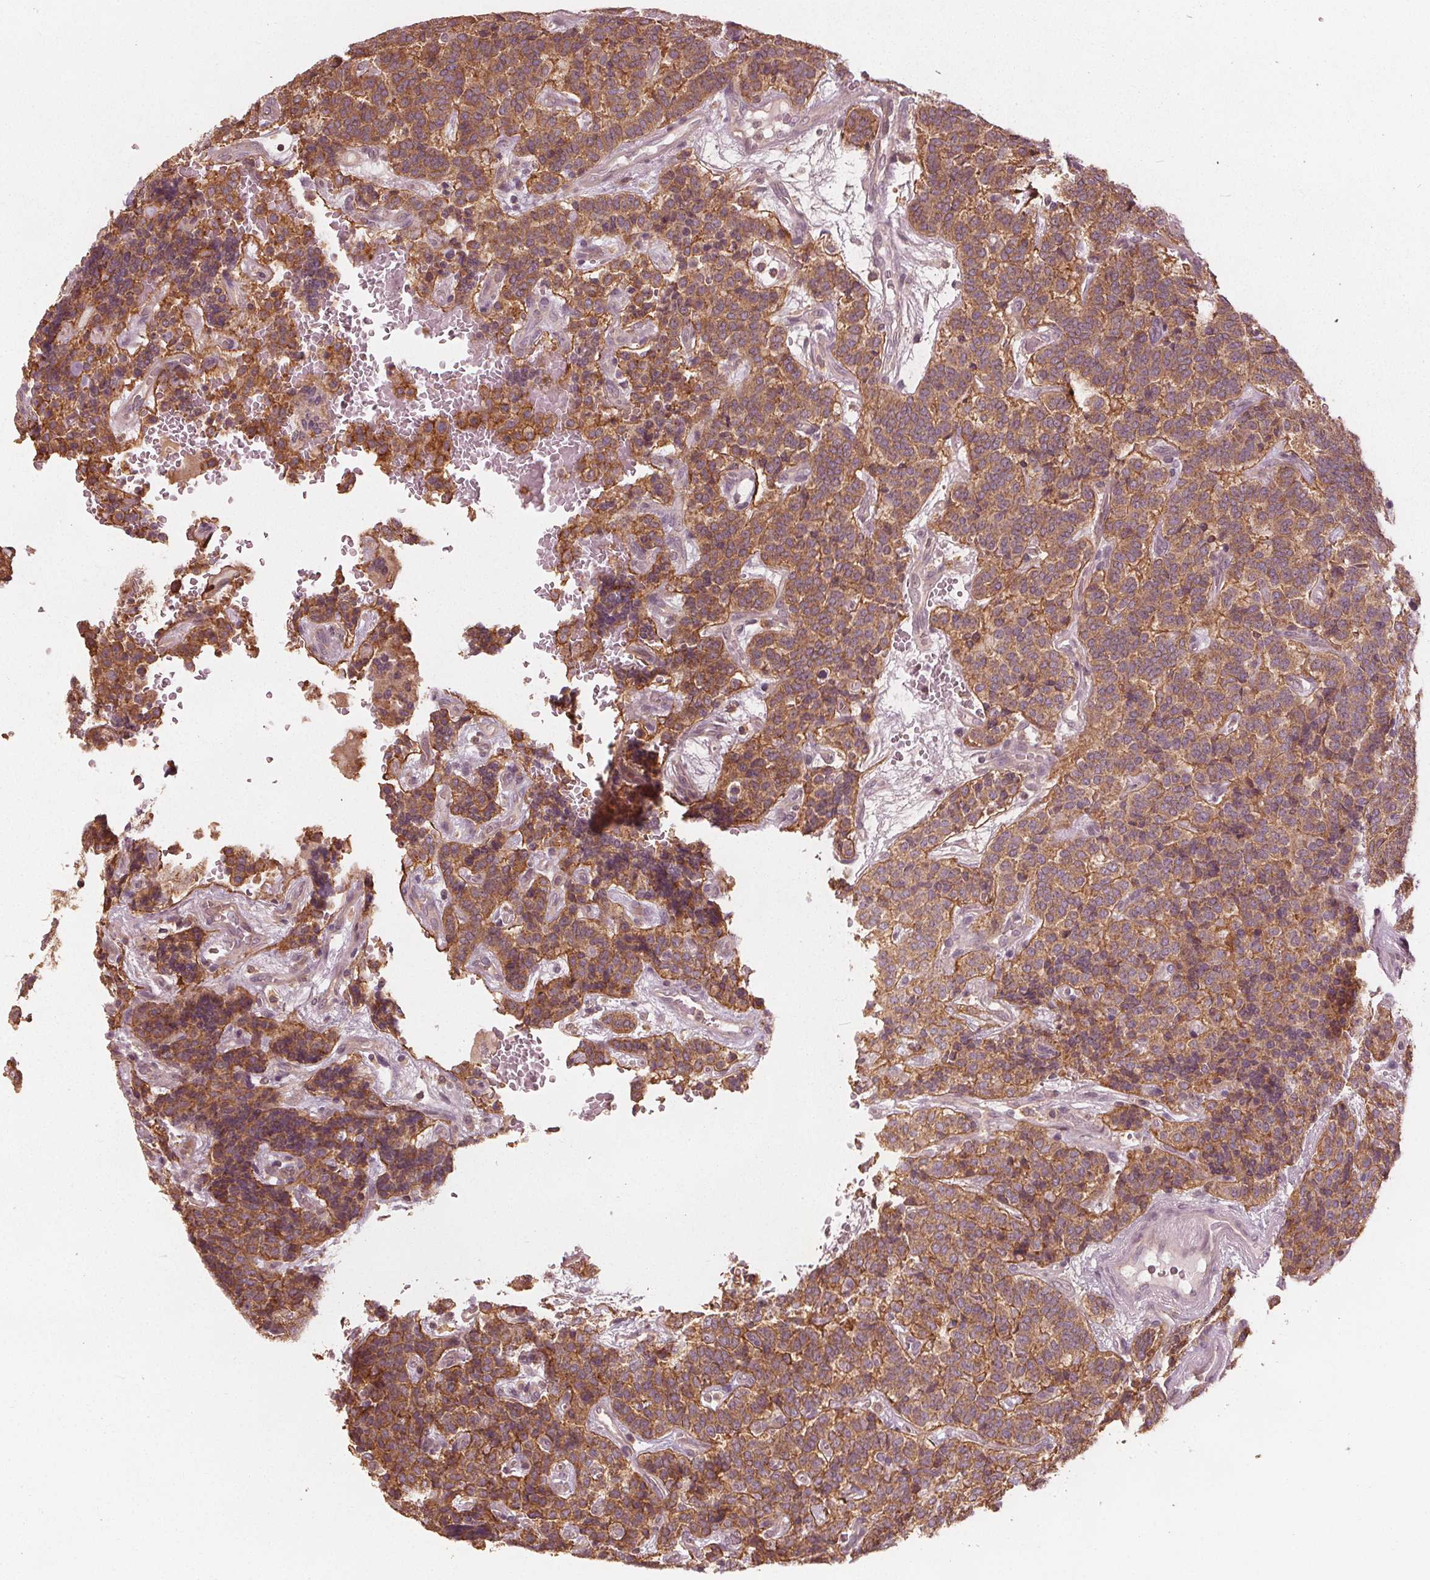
{"staining": {"intensity": "moderate", "quantity": ">75%", "location": "cytoplasmic/membranous"}, "tissue": "carcinoid", "cell_type": "Tumor cells", "image_type": "cancer", "snomed": [{"axis": "morphology", "description": "Carcinoid, malignant, NOS"}, {"axis": "topography", "description": "Pancreas"}], "caption": "Human malignant carcinoid stained for a protein (brown) reveals moderate cytoplasmic/membranous positive staining in approximately >75% of tumor cells.", "gene": "GNB2", "patient": {"sex": "male", "age": 36}}